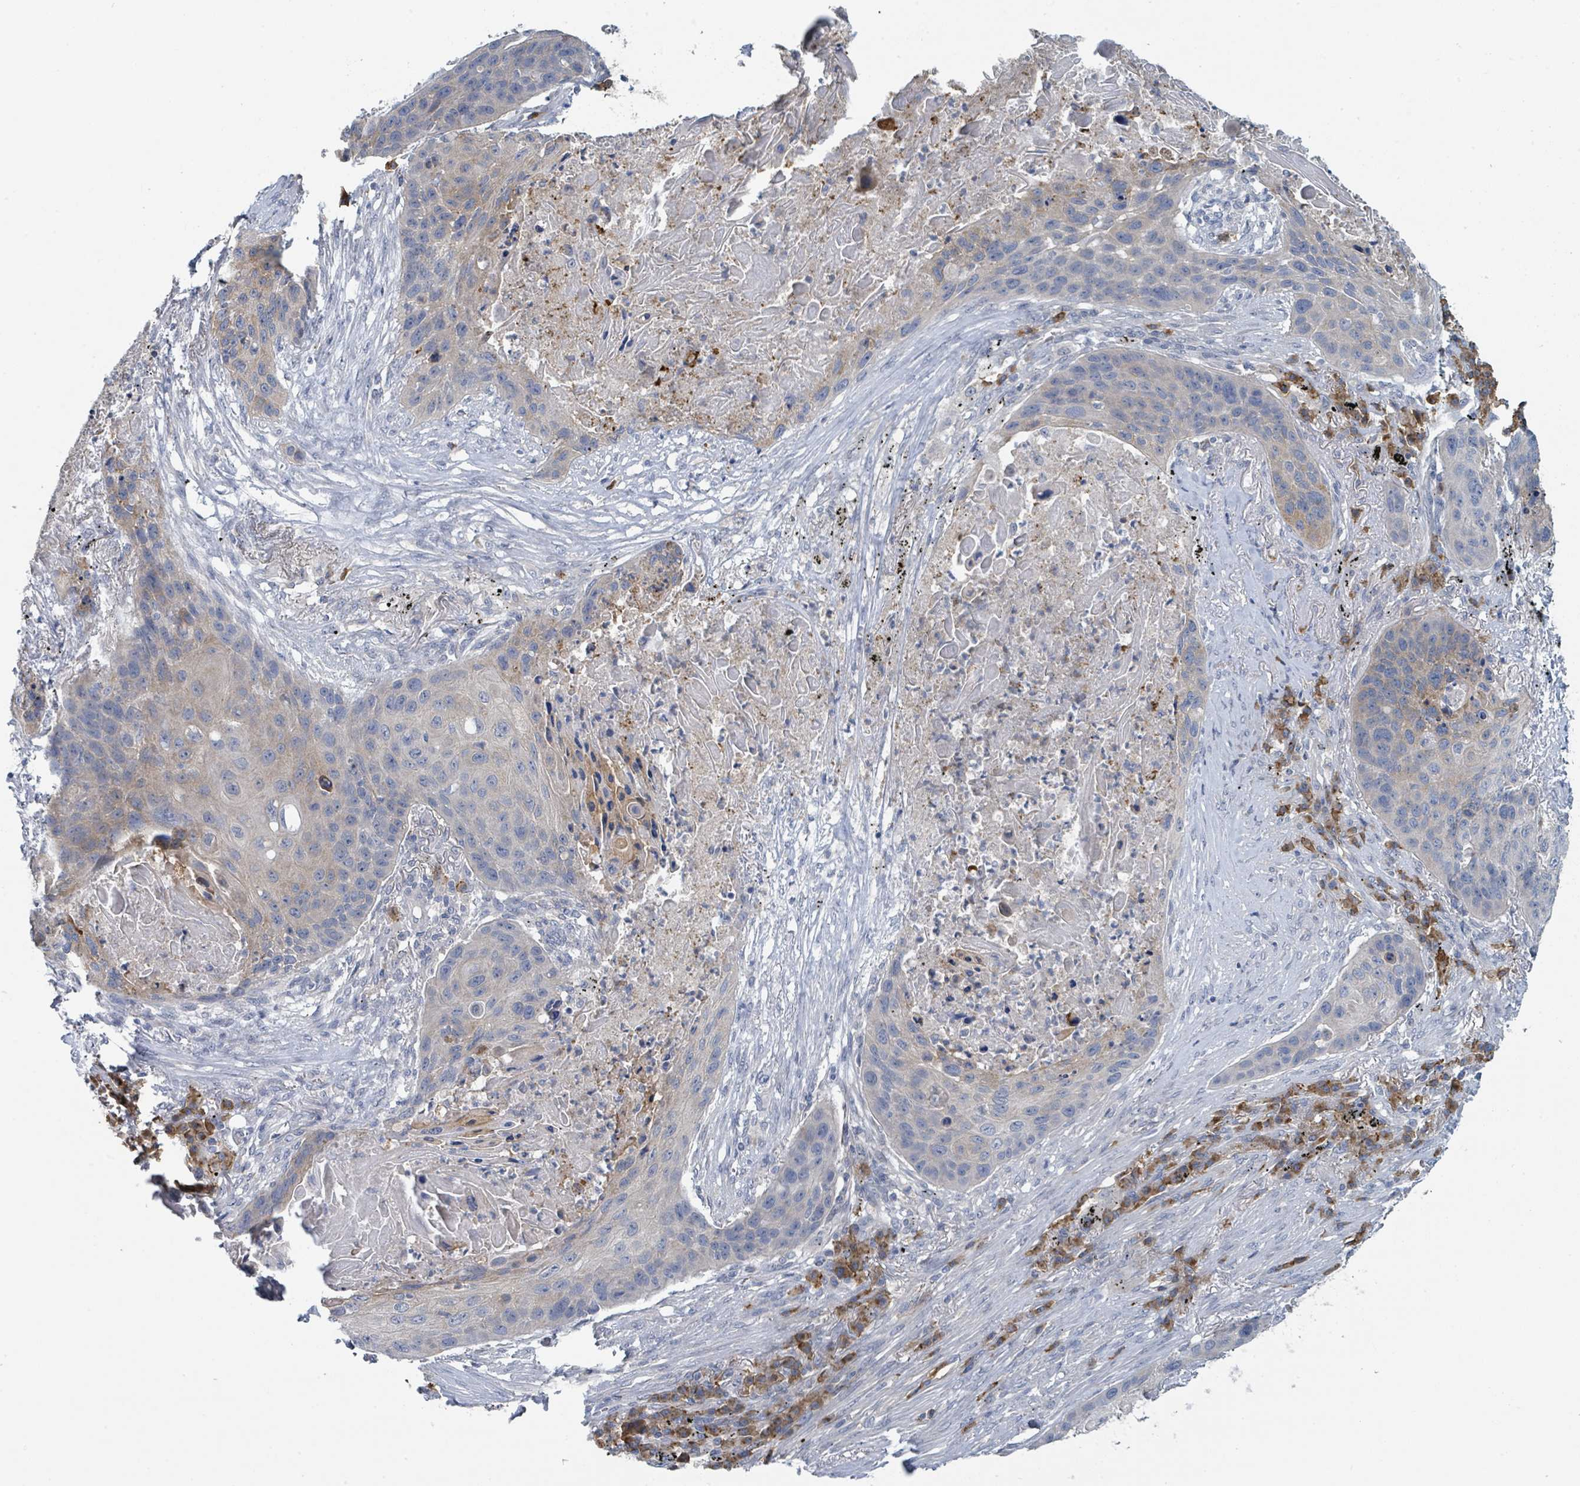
{"staining": {"intensity": "weak", "quantity": "25%-75%", "location": "cytoplasmic/membranous"}, "tissue": "lung cancer", "cell_type": "Tumor cells", "image_type": "cancer", "snomed": [{"axis": "morphology", "description": "Squamous cell carcinoma, NOS"}, {"axis": "topography", "description": "Lung"}], "caption": "Squamous cell carcinoma (lung) stained with a brown dye exhibits weak cytoplasmic/membranous positive expression in approximately 25%-75% of tumor cells.", "gene": "ANKRD55", "patient": {"sex": "female", "age": 63}}